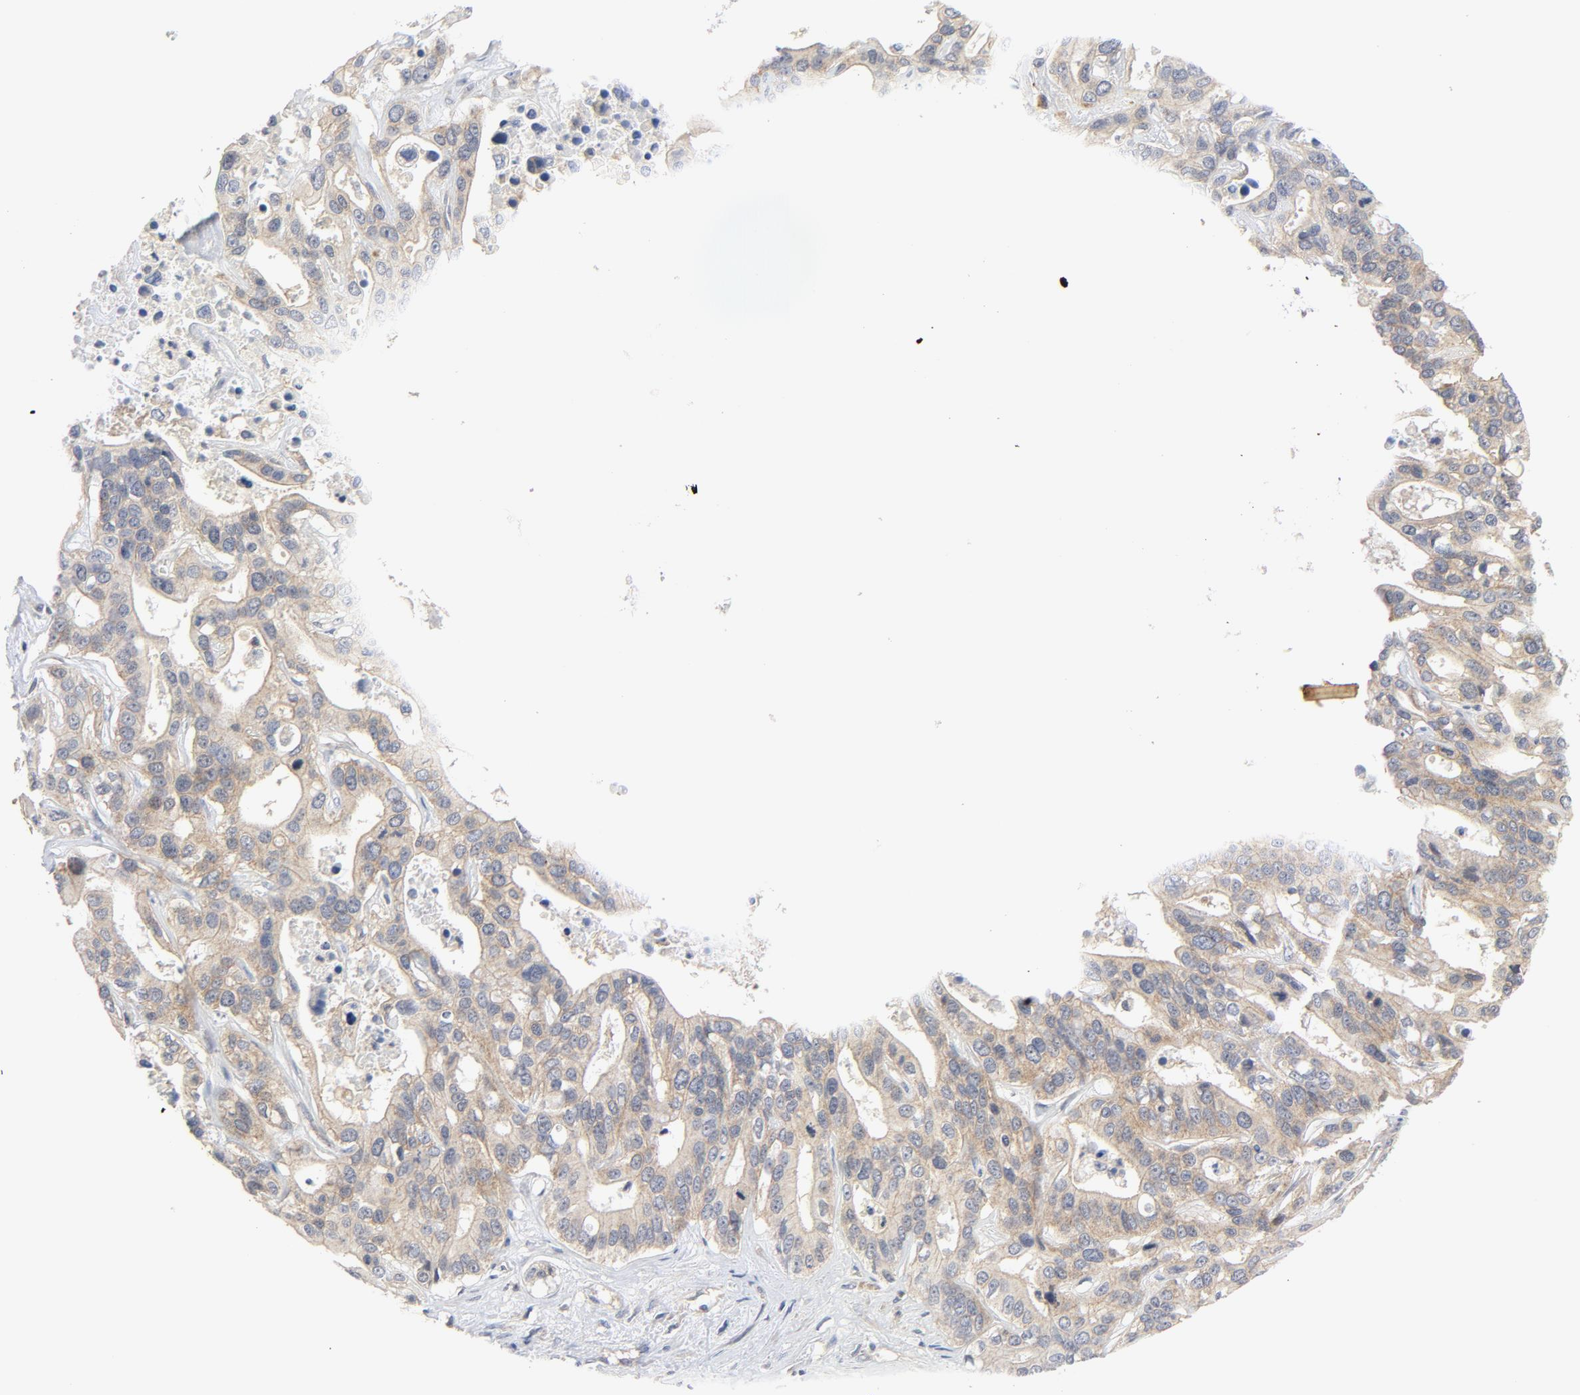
{"staining": {"intensity": "weak", "quantity": ">75%", "location": "cytoplasmic/membranous"}, "tissue": "liver cancer", "cell_type": "Tumor cells", "image_type": "cancer", "snomed": [{"axis": "morphology", "description": "Cholangiocarcinoma"}, {"axis": "topography", "description": "Liver"}], "caption": "The histopathology image reveals a brown stain indicating the presence of a protein in the cytoplasmic/membranous of tumor cells in liver cholangiocarcinoma.", "gene": "MAP2K7", "patient": {"sex": "female", "age": 65}}